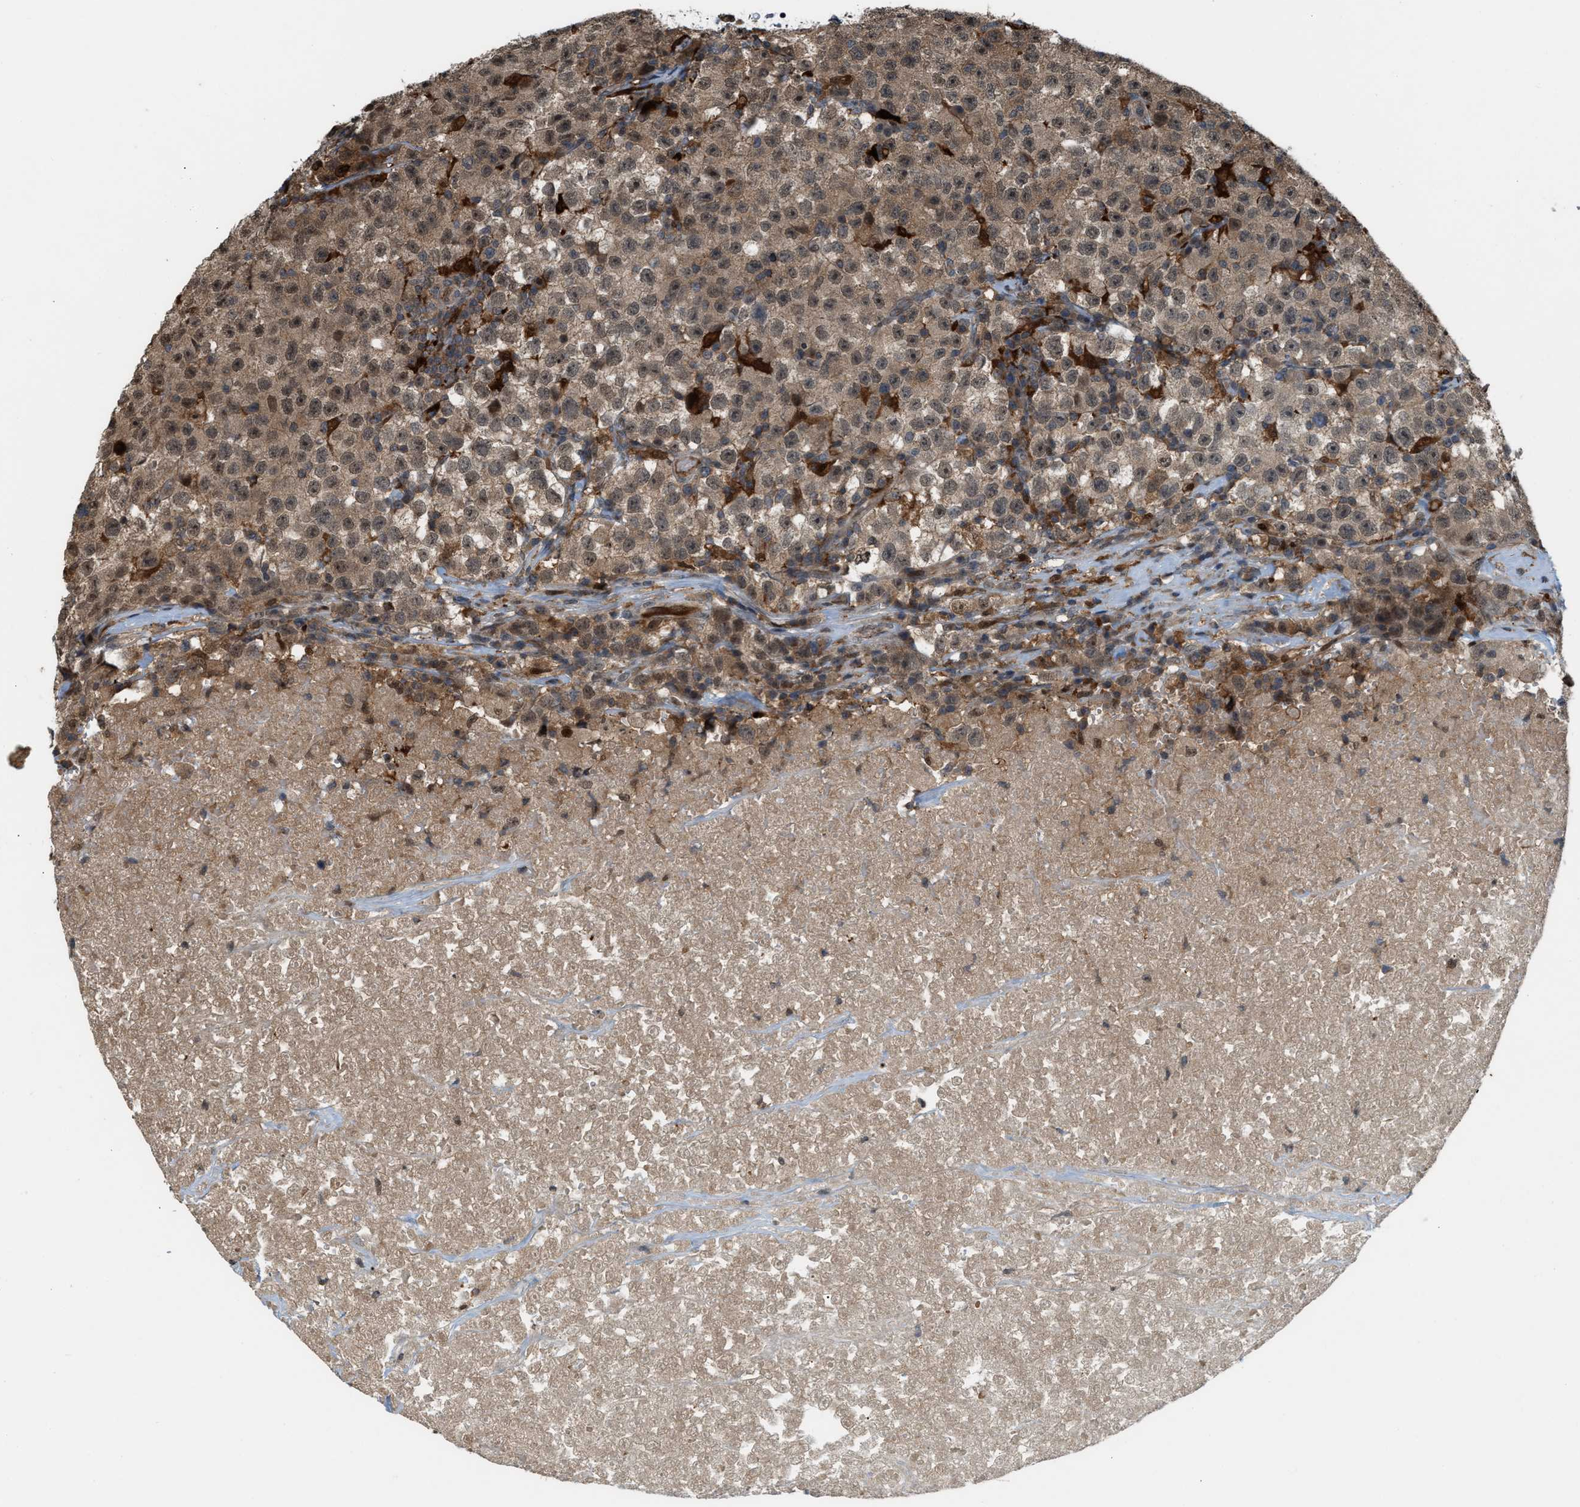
{"staining": {"intensity": "weak", "quantity": ">75%", "location": "cytoplasmic/membranous,nuclear"}, "tissue": "testis cancer", "cell_type": "Tumor cells", "image_type": "cancer", "snomed": [{"axis": "morphology", "description": "Seminoma, NOS"}, {"axis": "topography", "description": "Testis"}], "caption": "Testis seminoma tissue displays weak cytoplasmic/membranous and nuclear staining in about >75% of tumor cells", "gene": "RFFL", "patient": {"sex": "male", "age": 22}}